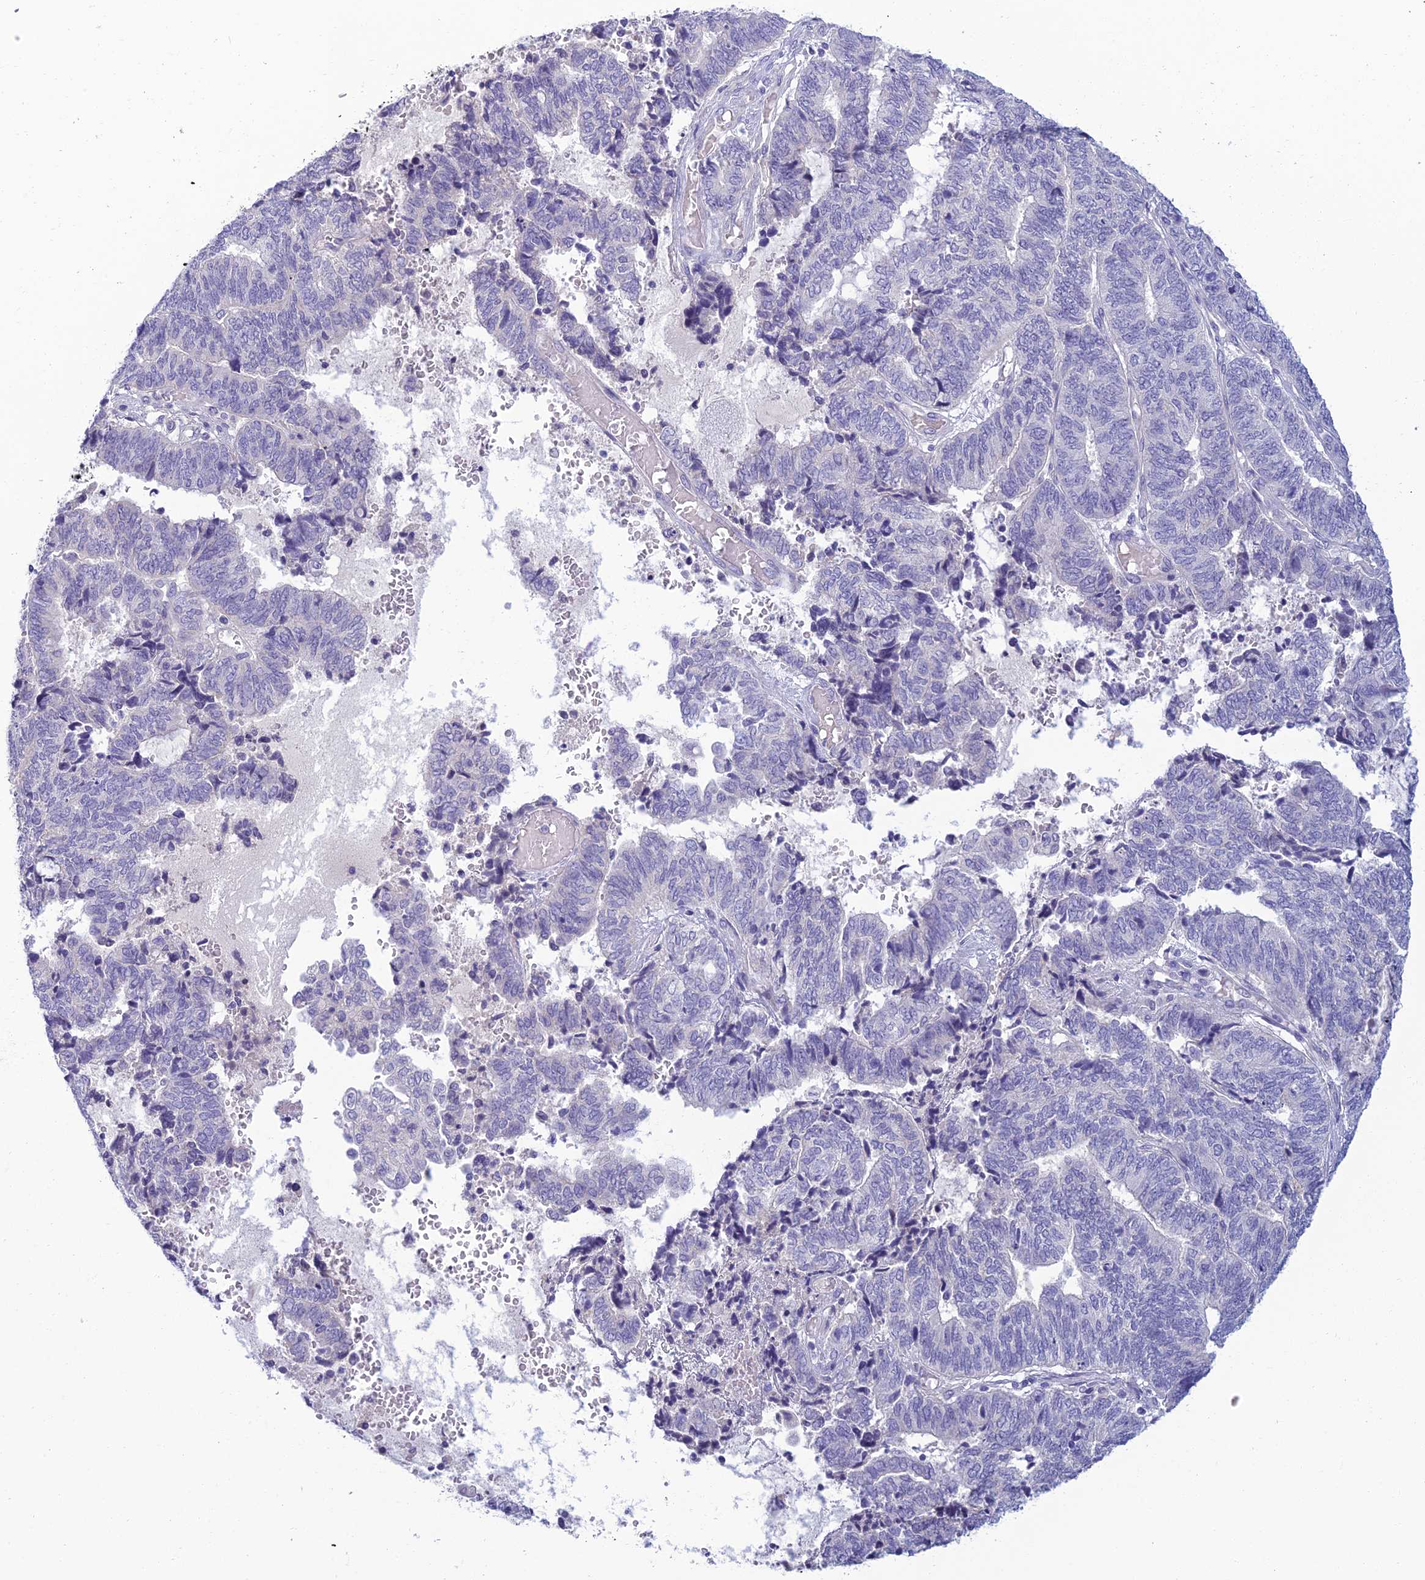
{"staining": {"intensity": "negative", "quantity": "none", "location": "none"}, "tissue": "endometrial cancer", "cell_type": "Tumor cells", "image_type": "cancer", "snomed": [{"axis": "morphology", "description": "Adenocarcinoma, NOS"}, {"axis": "topography", "description": "Uterus"}, {"axis": "topography", "description": "Endometrium"}], "caption": "This photomicrograph is of endometrial cancer (adenocarcinoma) stained with IHC to label a protein in brown with the nuclei are counter-stained blue. There is no positivity in tumor cells.", "gene": "SLC25A41", "patient": {"sex": "female", "age": 70}}